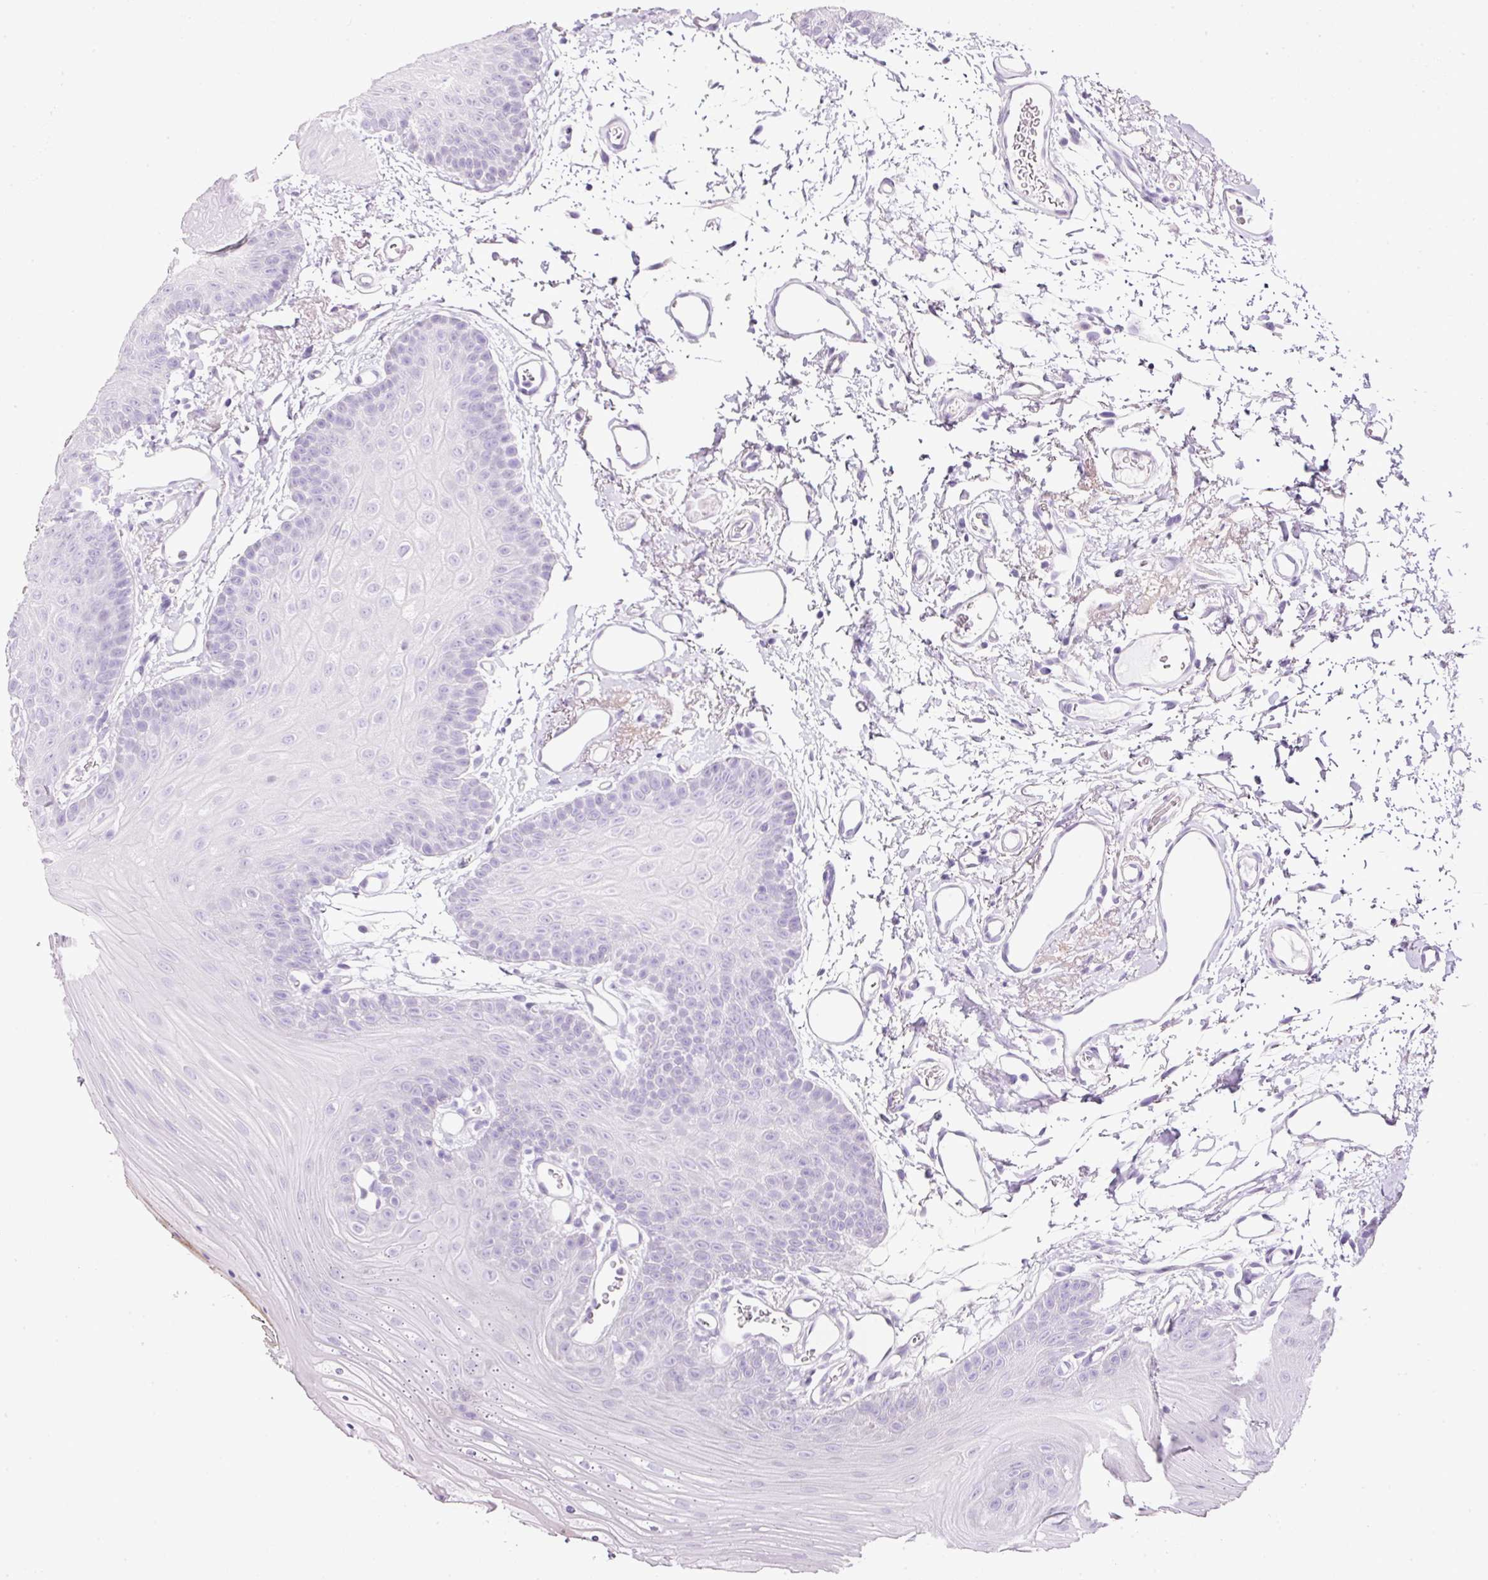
{"staining": {"intensity": "negative", "quantity": "none", "location": "none"}, "tissue": "oral mucosa", "cell_type": "Squamous epithelial cells", "image_type": "normal", "snomed": [{"axis": "morphology", "description": "Normal tissue, NOS"}, {"axis": "morphology", "description": "Squamous cell carcinoma, NOS"}, {"axis": "topography", "description": "Oral tissue"}, {"axis": "topography", "description": "Head-Neck"}], "caption": "DAB immunohistochemical staining of benign human oral mucosa exhibits no significant positivity in squamous epithelial cells.", "gene": "BSND", "patient": {"sex": "female", "age": 81}}